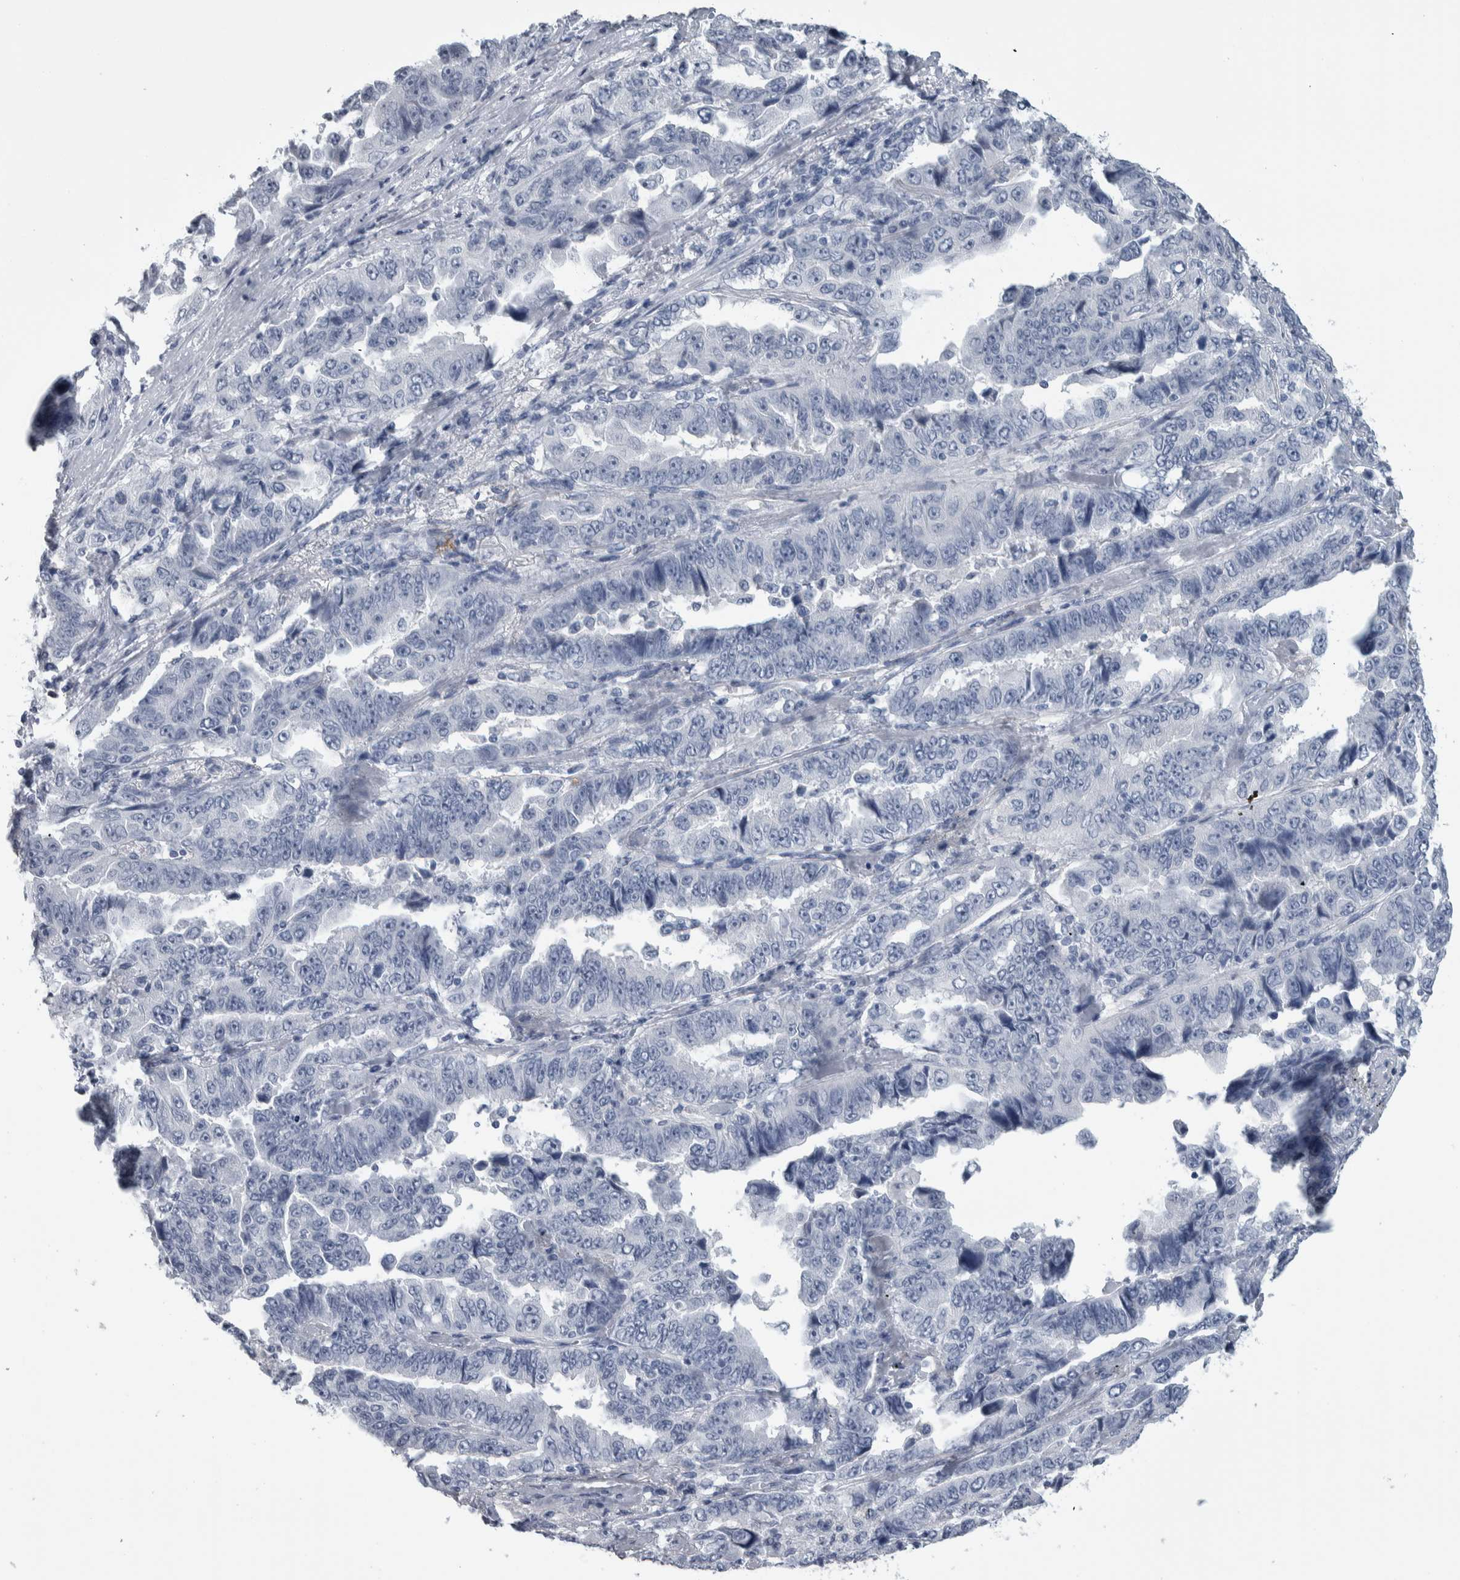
{"staining": {"intensity": "negative", "quantity": "none", "location": "none"}, "tissue": "lung cancer", "cell_type": "Tumor cells", "image_type": "cancer", "snomed": [{"axis": "morphology", "description": "Adenocarcinoma, NOS"}, {"axis": "topography", "description": "Lung"}], "caption": "Immunohistochemistry micrograph of neoplastic tissue: human lung cancer (adenocarcinoma) stained with DAB displays no significant protein positivity in tumor cells. (DAB IHC with hematoxylin counter stain).", "gene": "CDH17", "patient": {"sex": "female", "age": 51}}